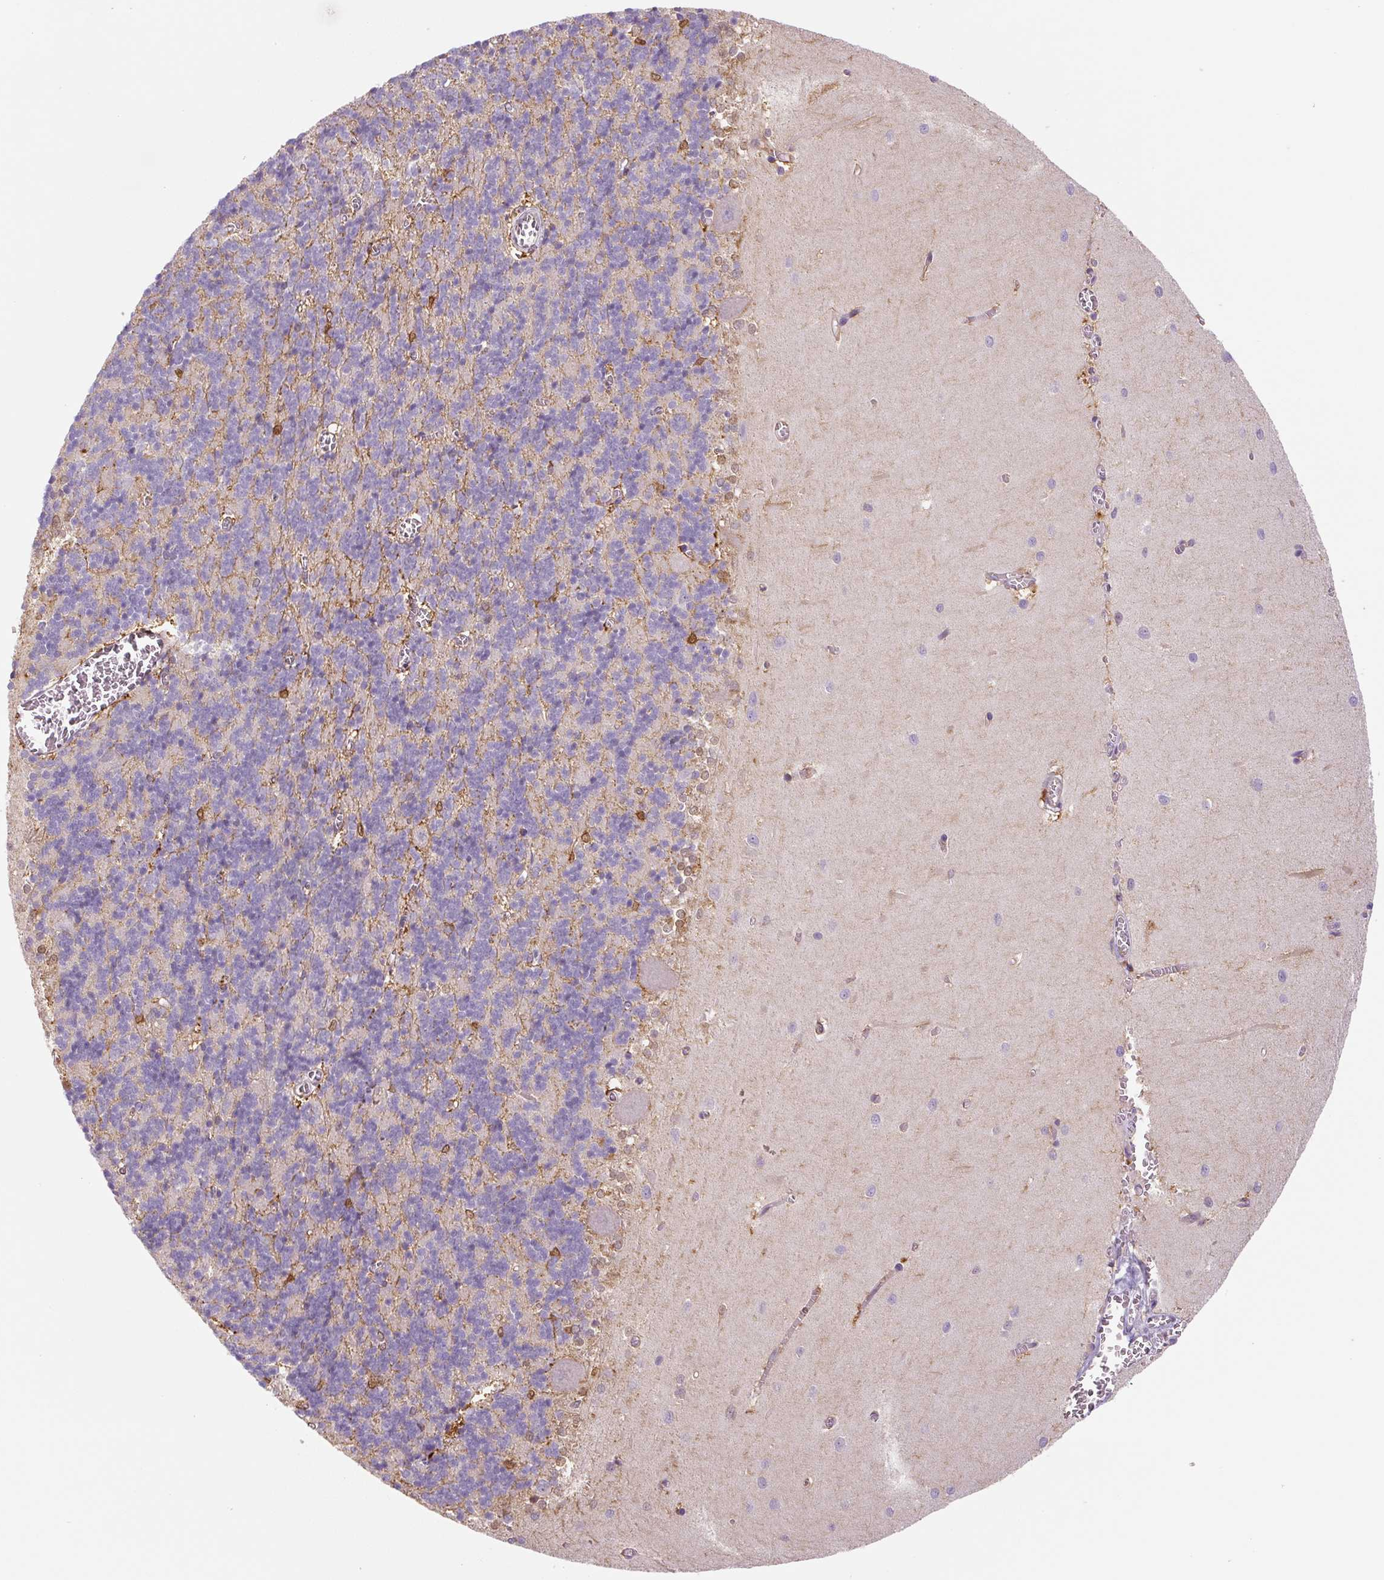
{"staining": {"intensity": "negative", "quantity": "none", "location": "none"}, "tissue": "cerebellum", "cell_type": "Cells in granular layer", "image_type": "normal", "snomed": [{"axis": "morphology", "description": "Normal tissue, NOS"}, {"axis": "topography", "description": "Cerebellum"}], "caption": "DAB immunohistochemical staining of benign cerebellum displays no significant staining in cells in granular layer.", "gene": "SPSB2", "patient": {"sex": "male", "age": 37}}